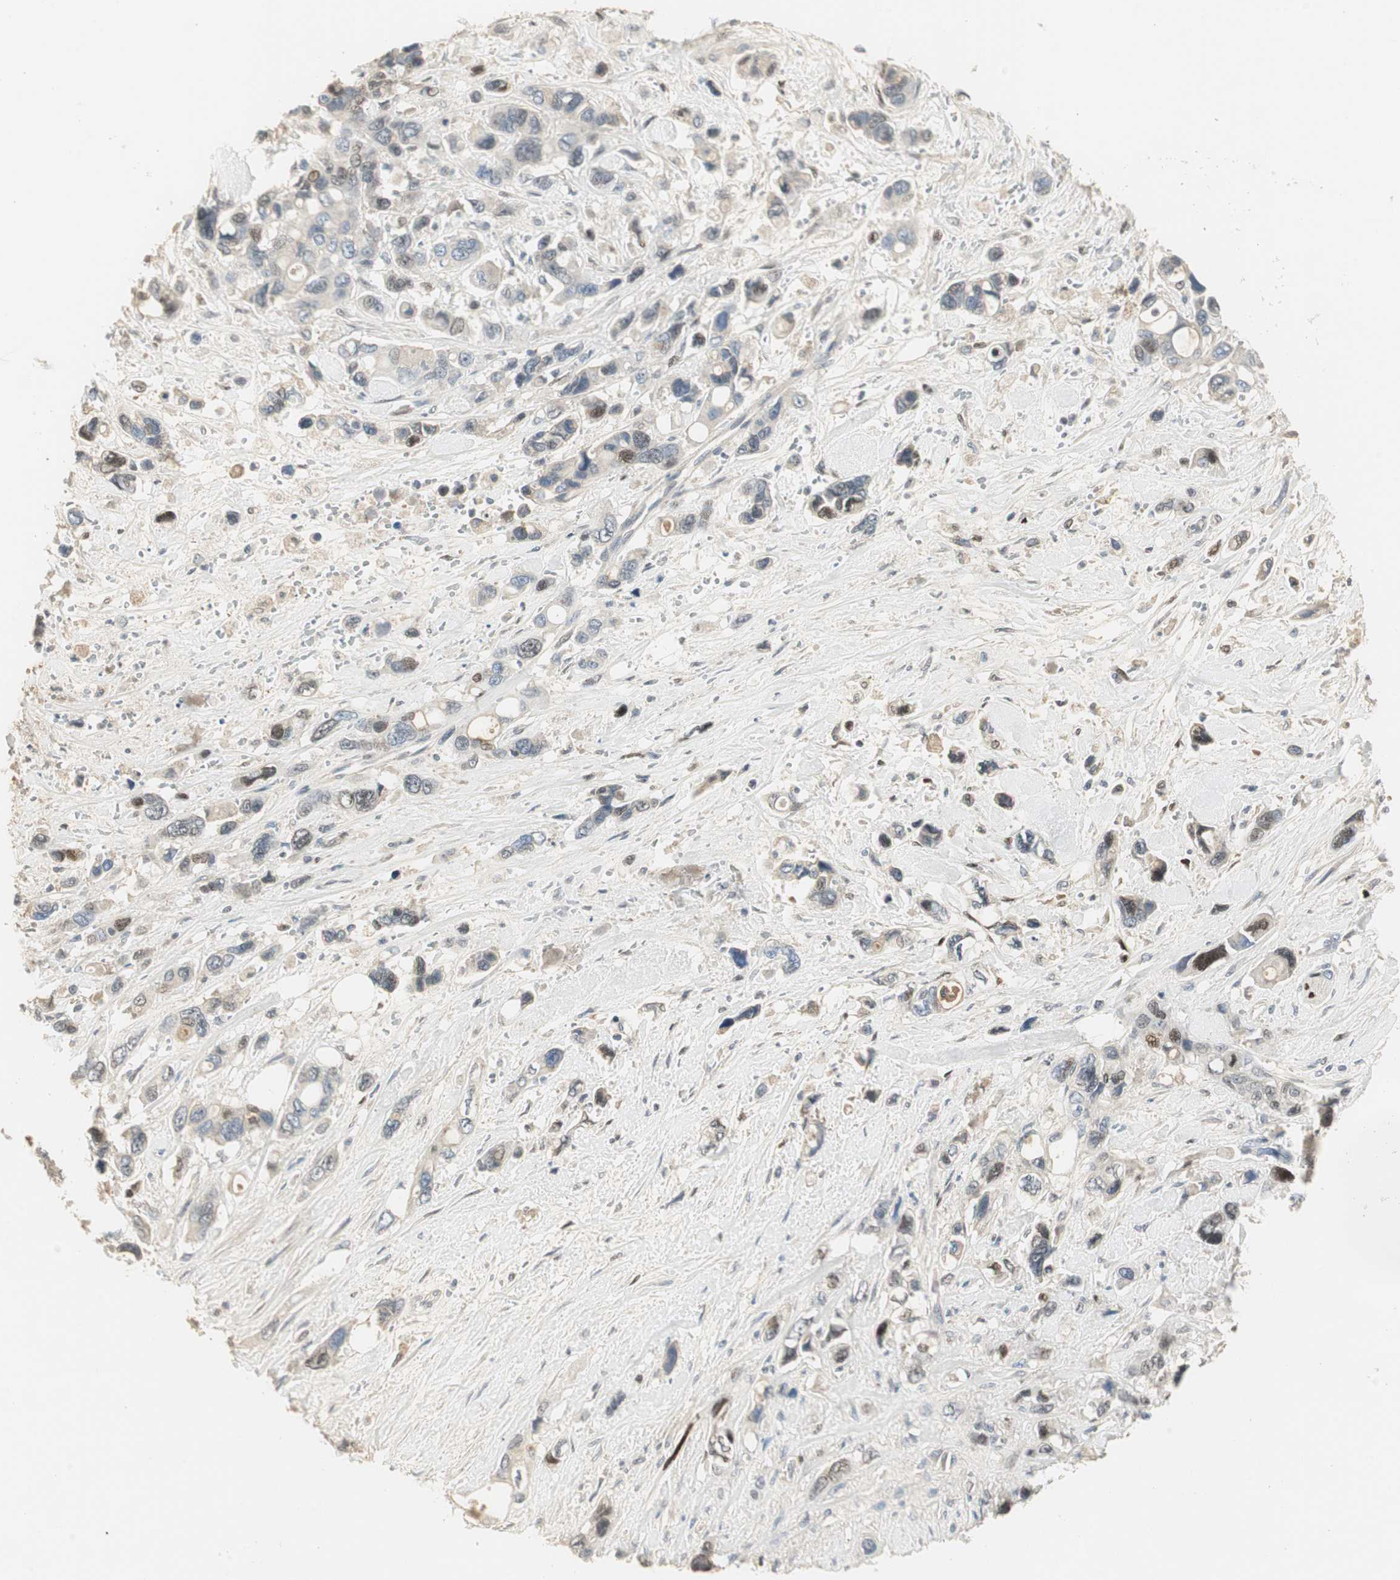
{"staining": {"intensity": "weak", "quantity": "<25%", "location": "nuclear"}, "tissue": "pancreatic cancer", "cell_type": "Tumor cells", "image_type": "cancer", "snomed": [{"axis": "morphology", "description": "Adenocarcinoma, NOS"}, {"axis": "topography", "description": "Pancreas"}], "caption": "The IHC histopathology image has no significant positivity in tumor cells of adenocarcinoma (pancreatic) tissue.", "gene": "RUNX2", "patient": {"sex": "male", "age": 46}}